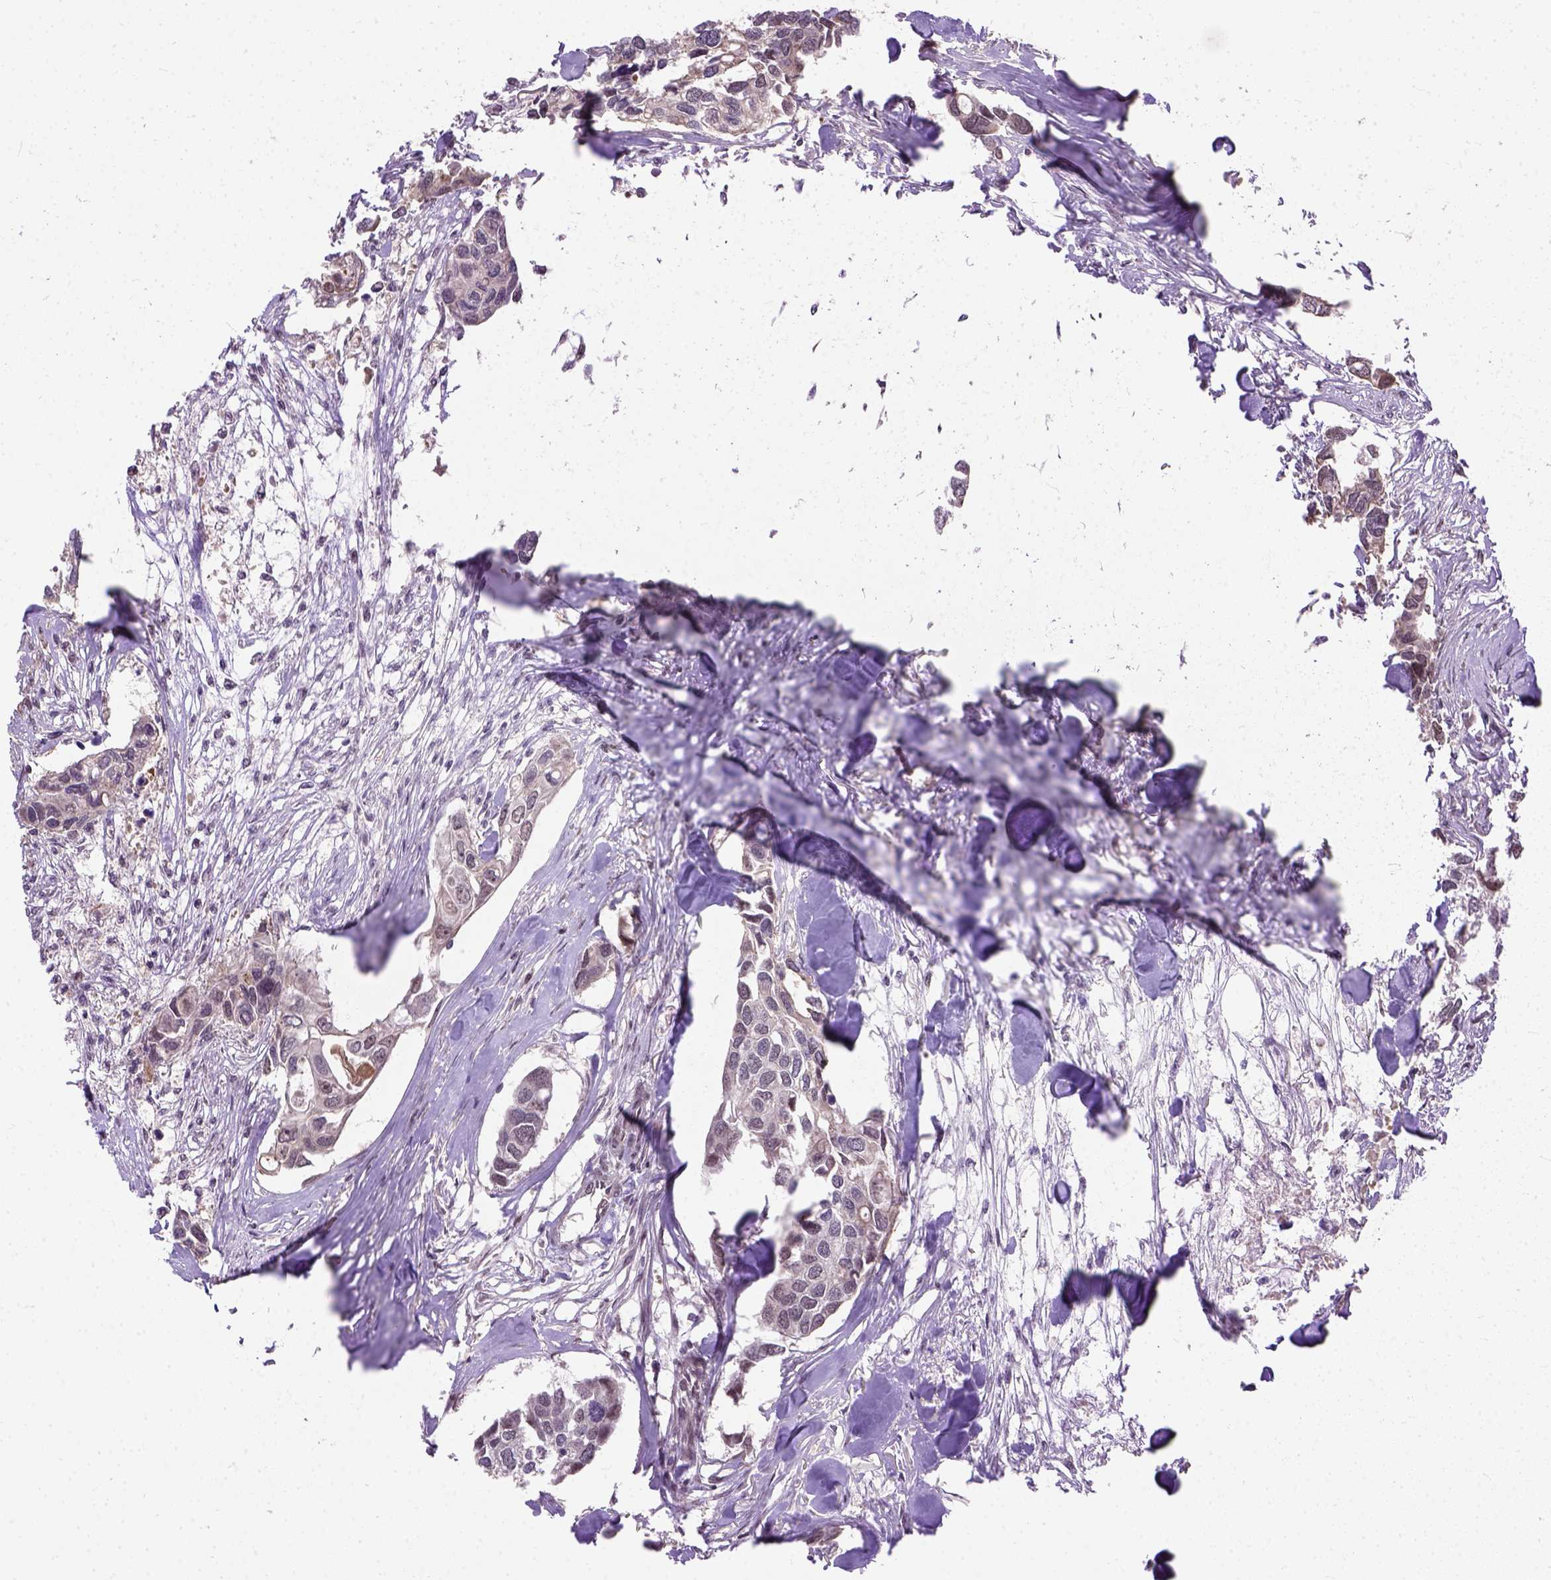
{"staining": {"intensity": "weak", "quantity": "25%-75%", "location": "nuclear"}, "tissue": "breast cancer", "cell_type": "Tumor cells", "image_type": "cancer", "snomed": [{"axis": "morphology", "description": "Duct carcinoma"}, {"axis": "topography", "description": "Breast"}], "caption": "Breast cancer stained with IHC reveals weak nuclear positivity in about 25%-75% of tumor cells. (DAB (3,3'-diaminobenzidine) = brown stain, brightfield microscopy at high magnification).", "gene": "ZNF630", "patient": {"sex": "female", "age": 83}}